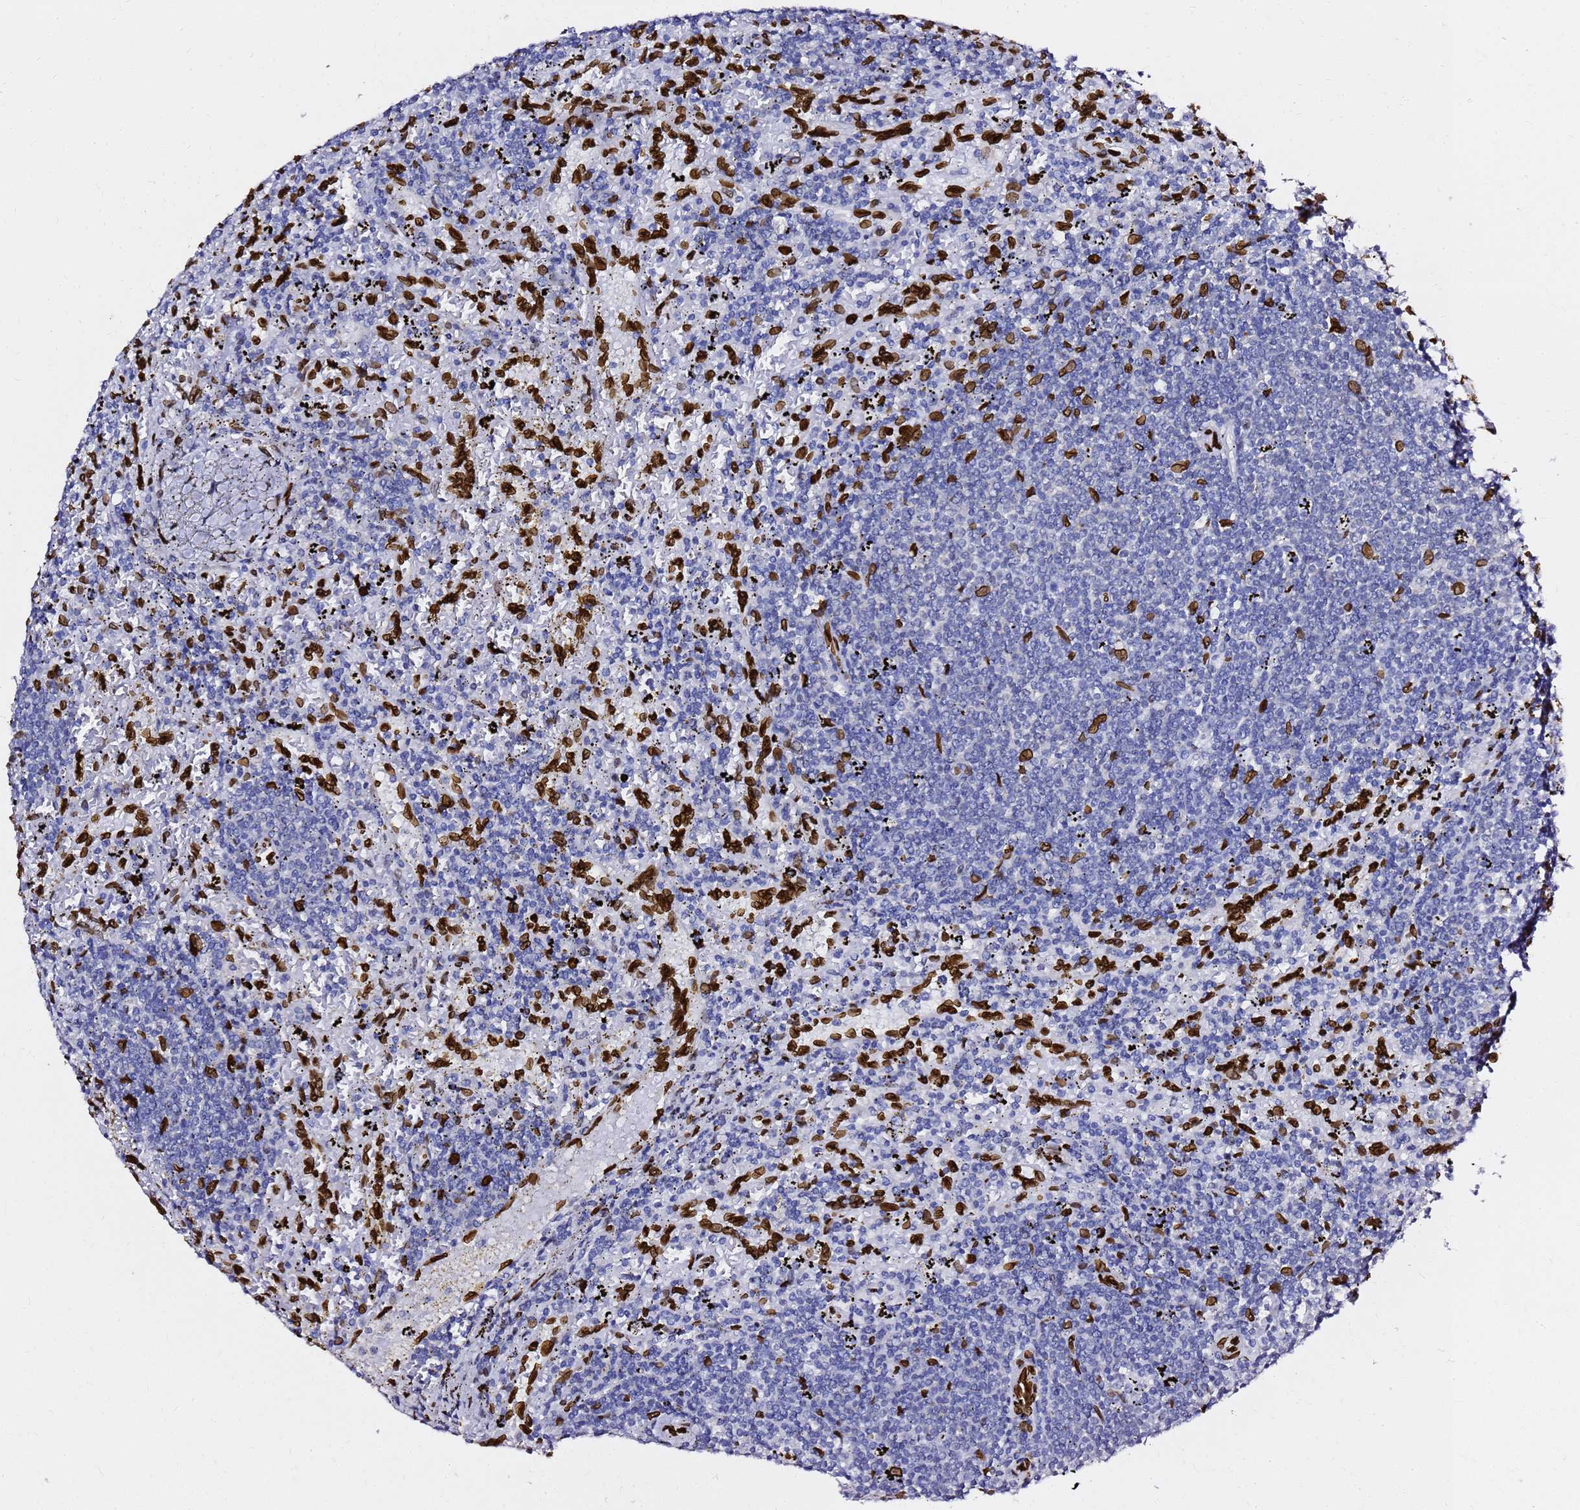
{"staining": {"intensity": "negative", "quantity": "none", "location": "none"}, "tissue": "lymphoma", "cell_type": "Tumor cells", "image_type": "cancer", "snomed": [{"axis": "morphology", "description": "Malignant lymphoma, non-Hodgkin's type, Low grade"}, {"axis": "topography", "description": "Spleen"}], "caption": "DAB immunohistochemical staining of malignant lymphoma, non-Hodgkin's type (low-grade) exhibits no significant expression in tumor cells. Nuclei are stained in blue.", "gene": "C6orf141", "patient": {"sex": "male", "age": 76}}